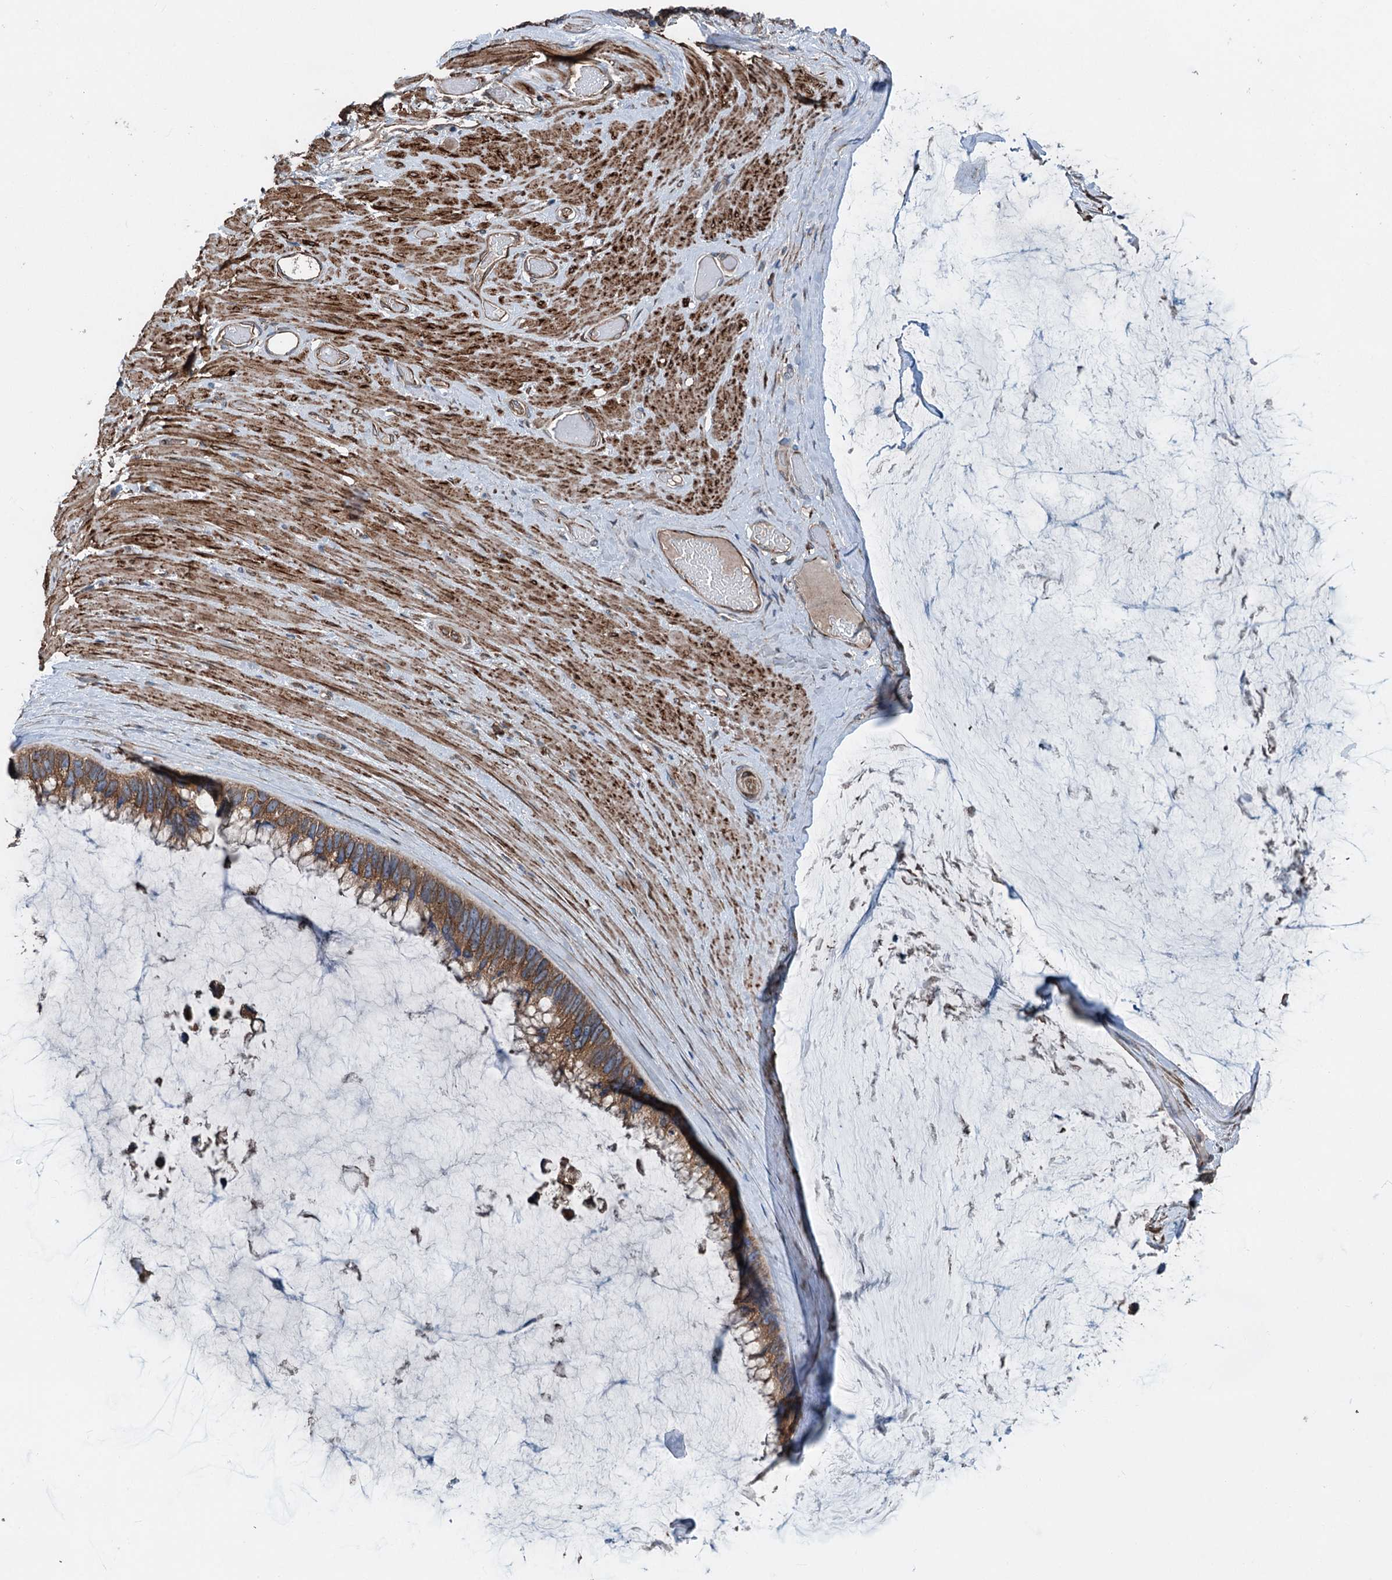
{"staining": {"intensity": "moderate", "quantity": ">75%", "location": "cytoplasmic/membranous"}, "tissue": "ovarian cancer", "cell_type": "Tumor cells", "image_type": "cancer", "snomed": [{"axis": "morphology", "description": "Cystadenocarcinoma, mucinous, NOS"}, {"axis": "topography", "description": "Ovary"}], "caption": "This is a histology image of immunohistochemistry (IHC) staining of ovarian mucinous cystadenocarcinoma, which shows moderate staining in the cytoplasmic/membranous of tumor cells.", "gene": "CALCOCO1", "patient": {"sex": "female", "age": 39}}